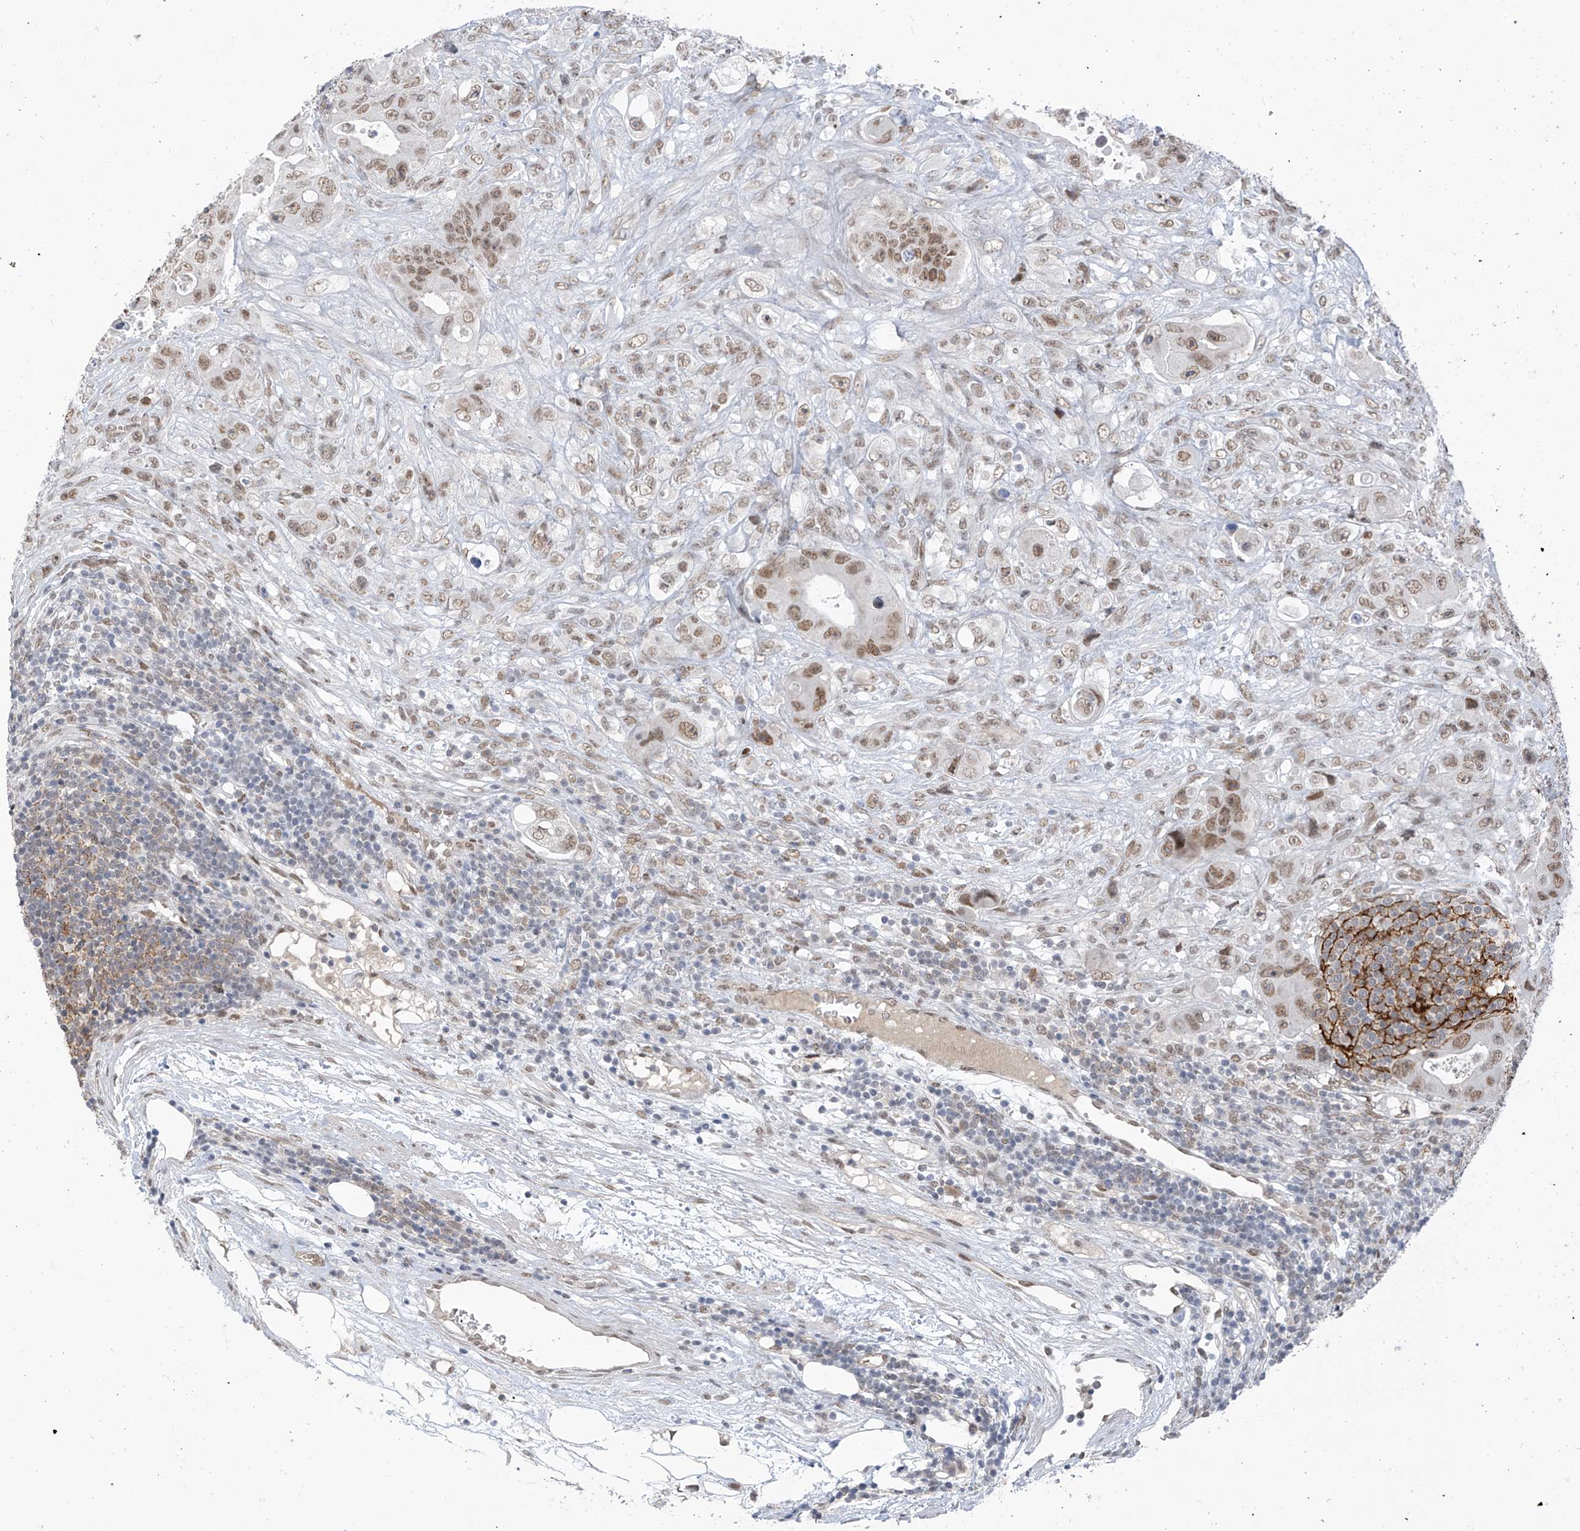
{"staining": {"intensity": "moderate", "quantity": ">75%", "location": "nuclear"}, "tissue": "colorectal cancer", "cell_type": "Tumor cells", "image_type": "cancer", "snomed": [{"axis": "morphology", "description": "Adenocarcinoma, NOS"}, {"axis": "topography", "description": "Colon"}], "caption": "There is medium levels of moderate nuclear expression in tumor cells of adenocarcinoma (colorectal), as demonstrated by immunohistochemical staining (brown color).", "gene": "MCM9", "patient": {"sex": "female", "age": 46}}